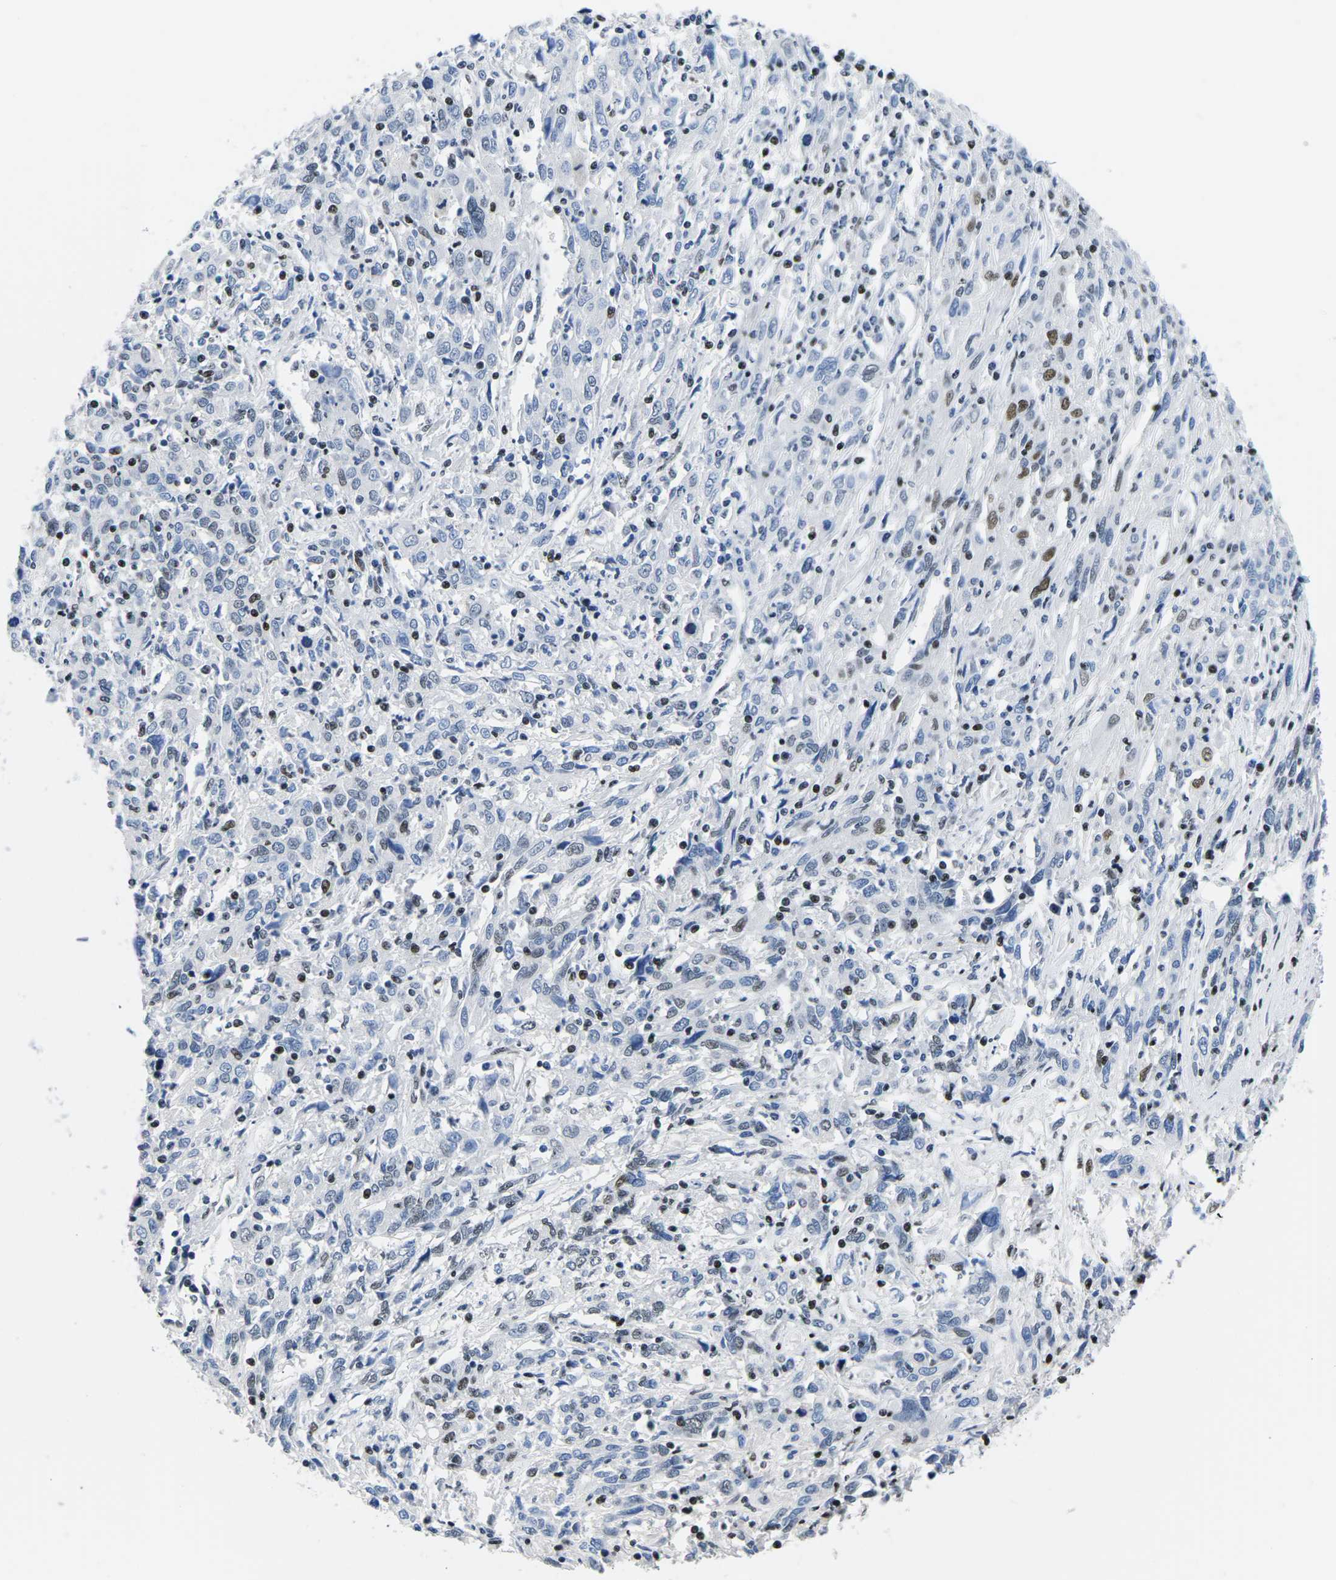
{"staining": {"intensity": "moderate", "quantity": "<25%", "location": "nuclear"}, "tissue": "cervical cancer", "cell_type": "Tumor cells", "image_type": "cancer", "snomed": [{"axis": "morphology", "description": "Squamous cell carcinoma, NOS"}, {"axis": "topography", "description": "Cervix"}], "caption": "Moderate nuclear staining is appreciated in approximately <25% of tumor cells in cervical cancer (squamous cell carcinoma).", "gene": "ATF1", "patient": {"sex": "female", "age": 46}}